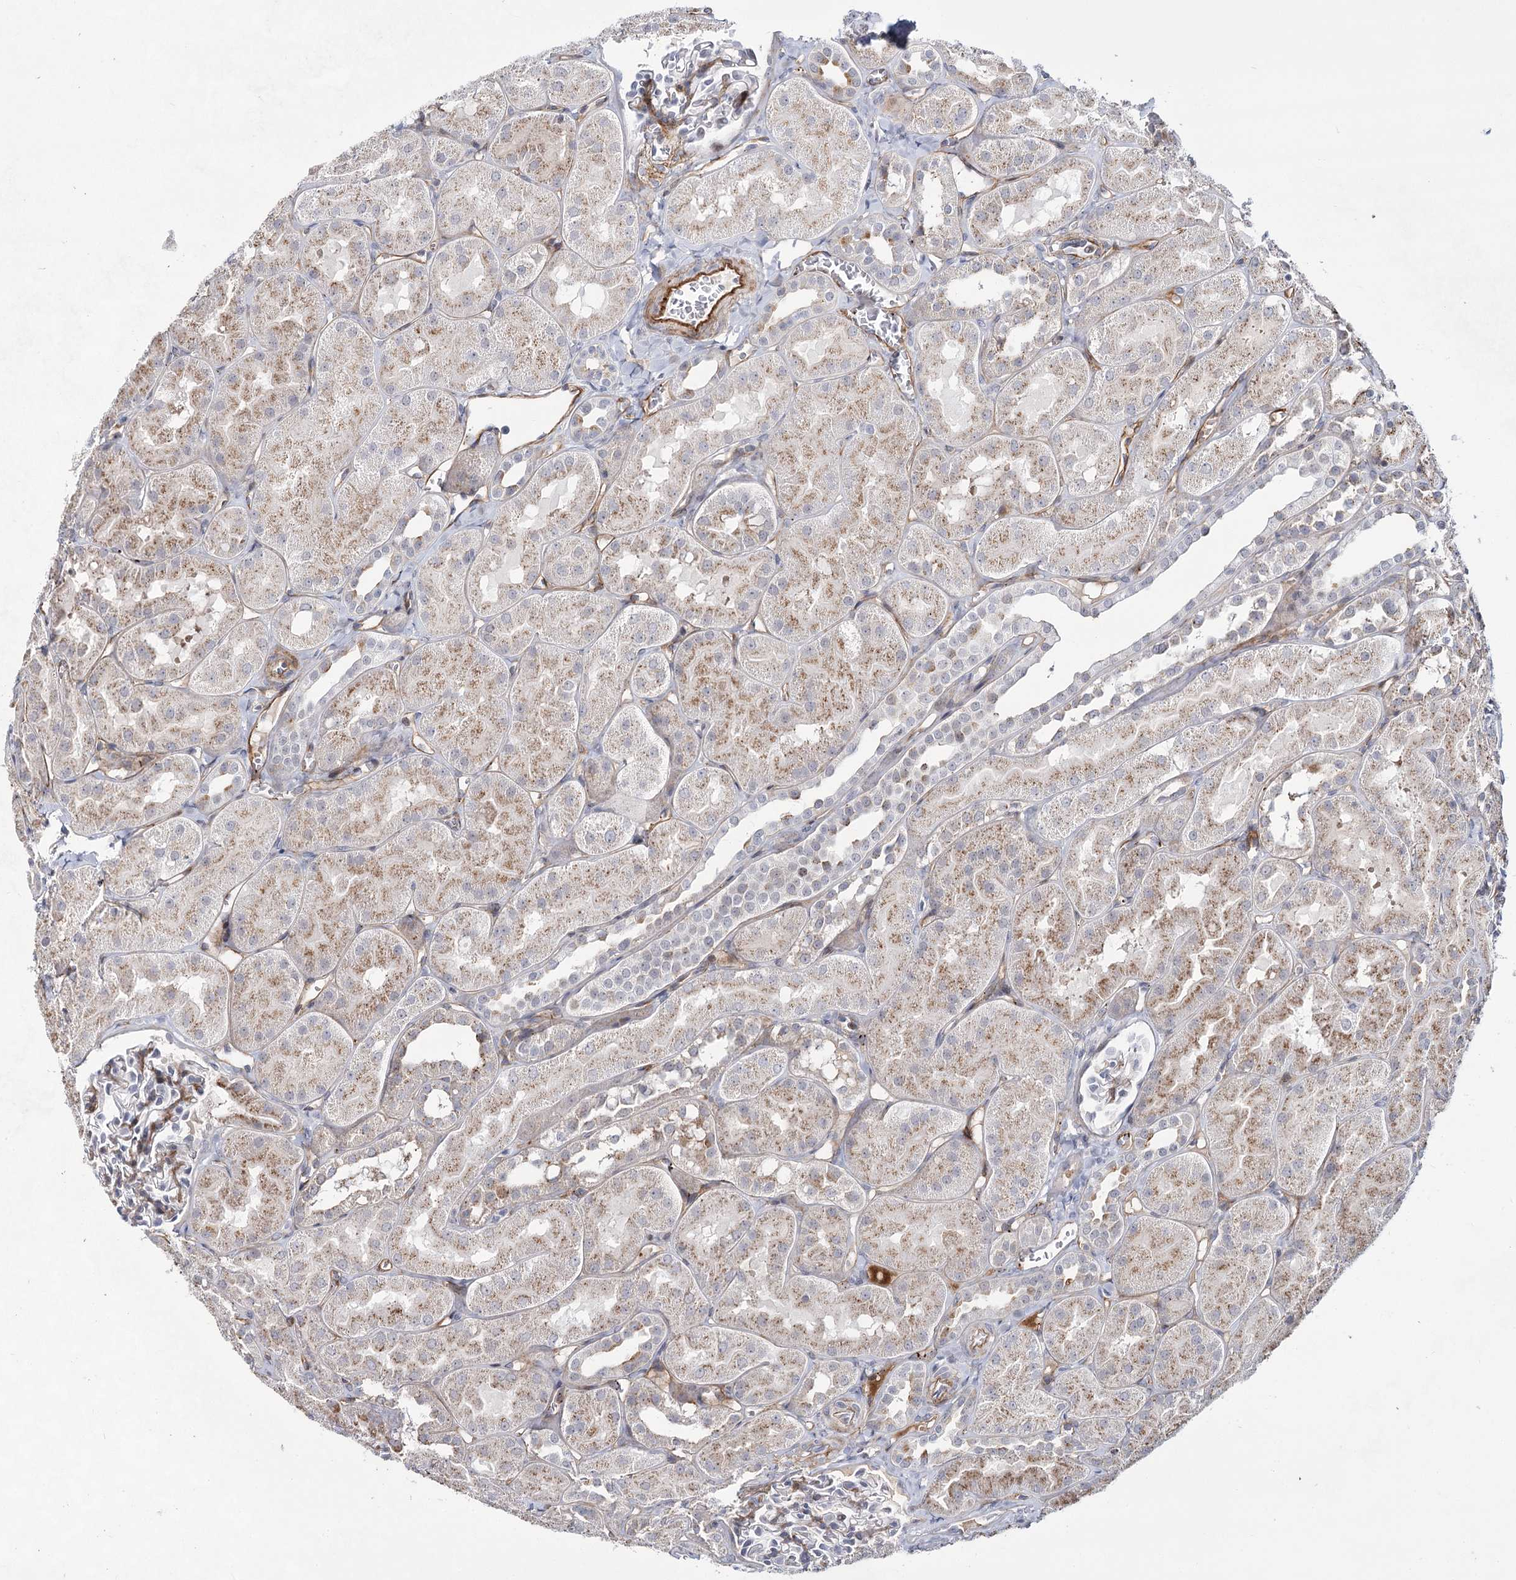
{"staining": {"intensity": "moderate", "quantity": "25%-75%", "location": "cytoplasmic/membranous"}, "tissue": "kidney", "cell_type": "Cells in glomeruli", "image_type": "normal", "snomed": [{"axis": "morphology", "description": "Normal tissue, NOS"}, {"axis": "topography", "description": "Kidney"}, {"axis": "topography", "description": "Urinary bladder"}], "caption": "Immunohistochemistry (IHC) photomicrograph of unremarkable kidney stained for a protein (brown), which demonstrates medium levels of moderate cytoplasmic/membranous staining in about 25%-75% of cells in glomeruli.", "gene": "ATL2", "patient": {"sex": "male", "age": 16}}